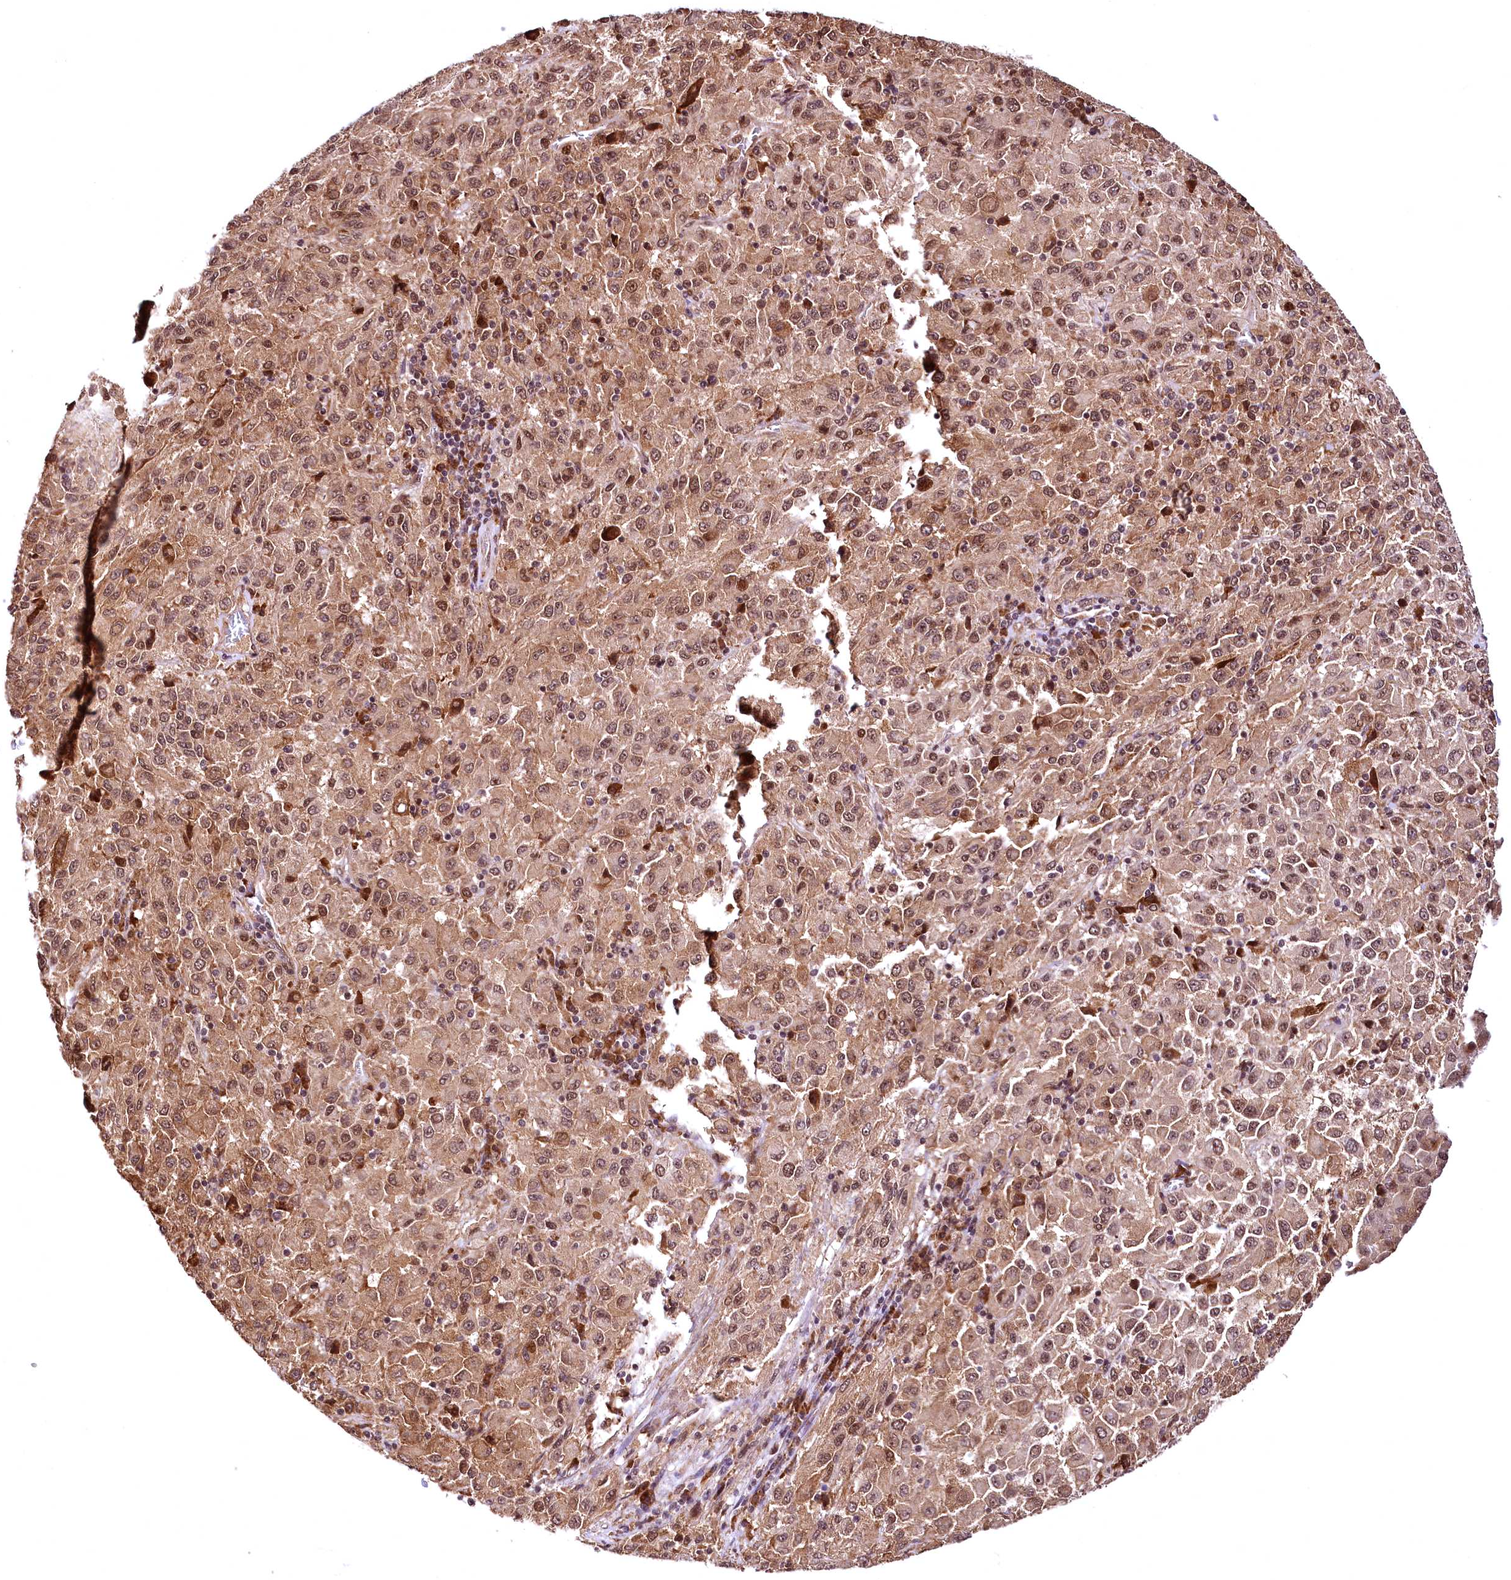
{"staining": {"intensity": "moderate", "quantity": ">75%", "location": "cytoplasmic/membranous,nuclear"}, "tissue": "melanoma", "cell_type": "Tumor cells", "image_type": "cancer", "snomed": [{"axis": "morphology", "description": "Malignant melanoma, Metastatic site"}, {"axis": "topography", "description": "Lung"}], "caption": "IHC staining of melanoma, which exhibits medium levels of moderate cytoplasmic/membranous and nuclear staining in approximately >75% of tumor cells indicating moderate cytoplasmic/membranous and nuclear protein staining. The staining was performed using DAB (3,3'-diaminobenzidine) (brown) for protein detection and nuclei were counterstained in hematoxylin (blue).", "gene": "PDS5B", "patient": {"sex": "male", "age": 64}}